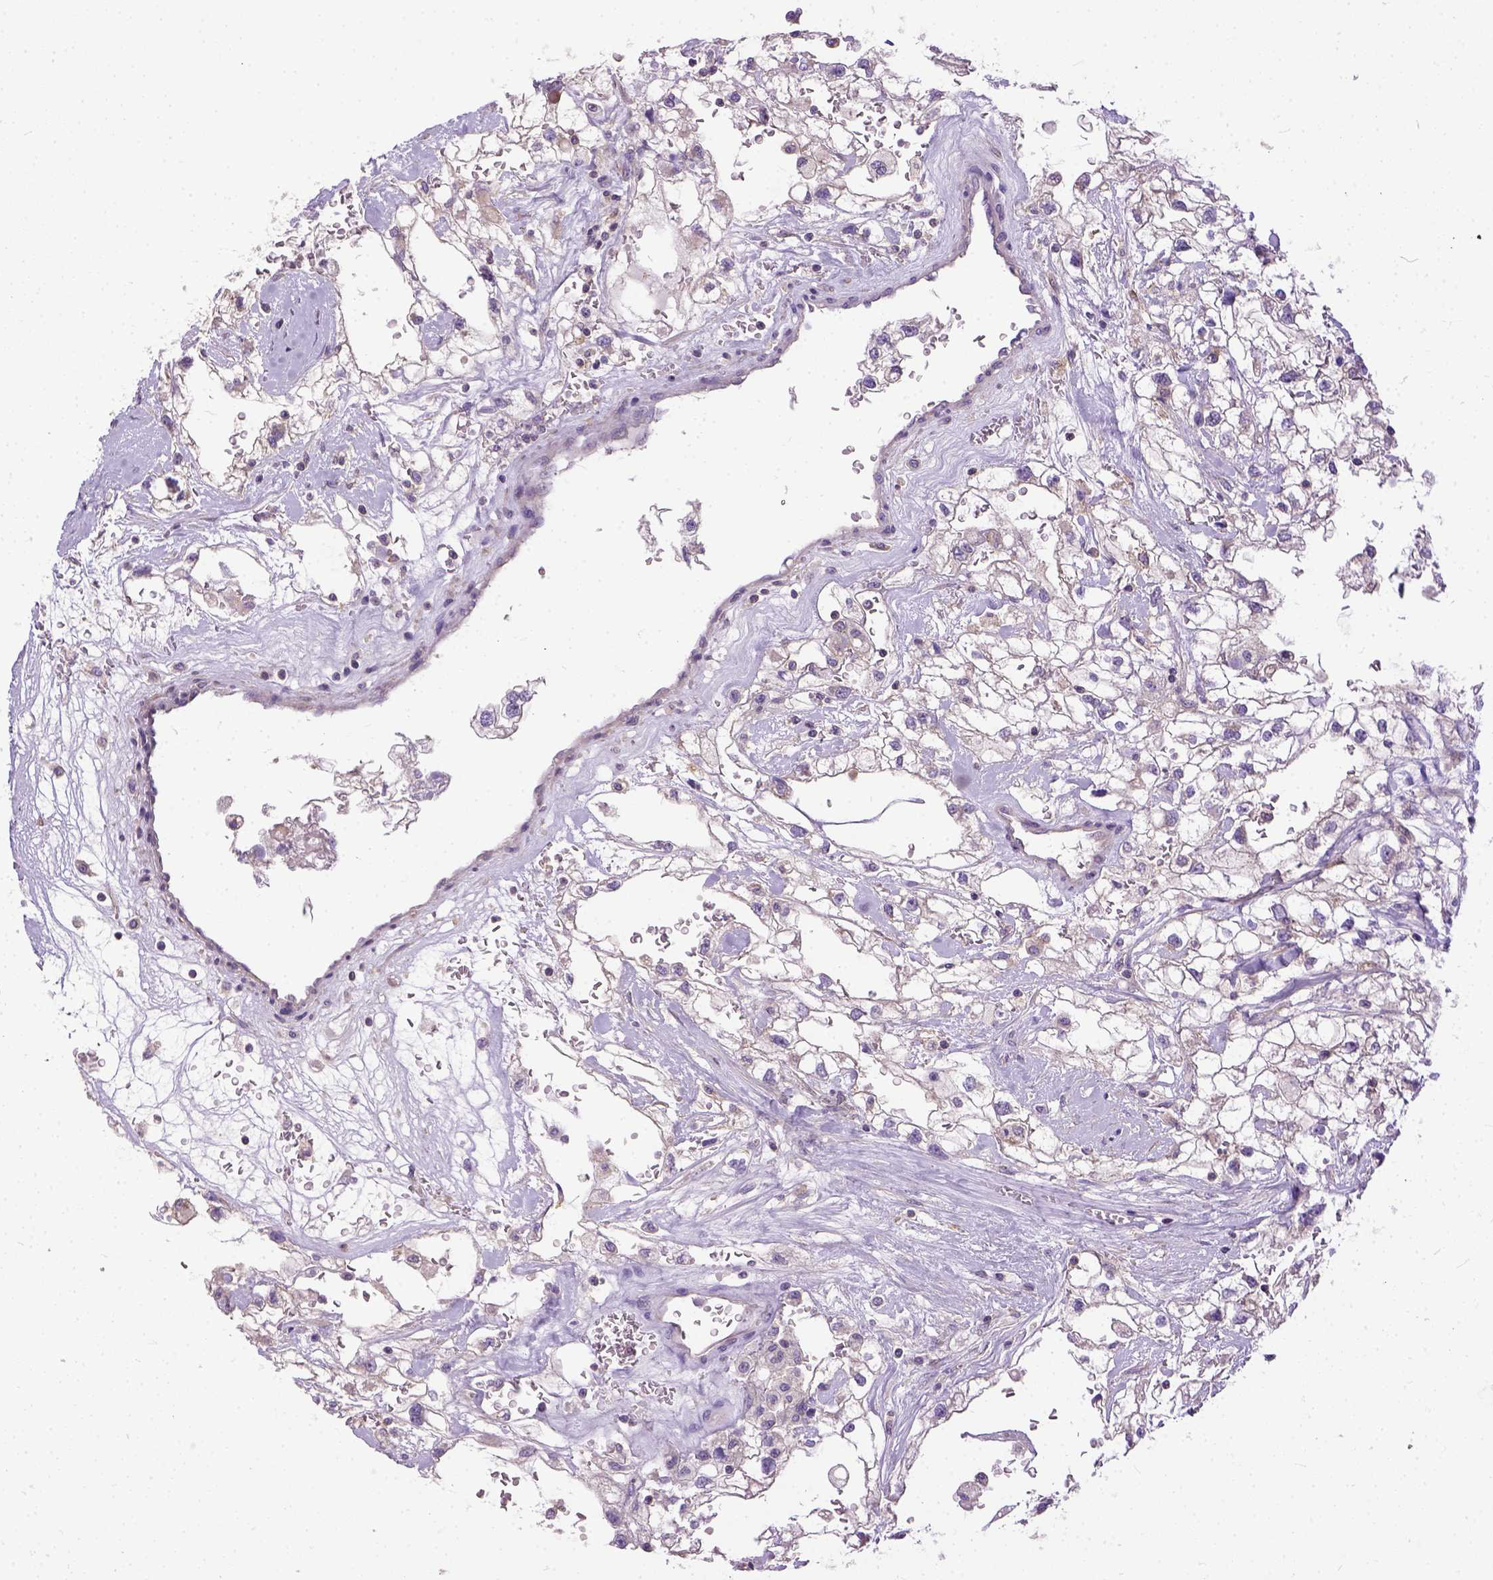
{"staining": {"intensity": "negative", "quantity": "none", "location": "none"}, "tissue": "renal cancer", "cell_type": "Tumor cells", "image_type": "cancer", "snomed": [{"axis": "morphology", "description": "Adenocarcinoma, NOS"}, {"axis": "topography", "description": "Kidney"}], "caption": "Immunohistochemistry (IHC) of human renal cancer demonstrates no expression in tumor cells.", "gene": "BANF2", "patient": {"sex": "male", "age": 59}}